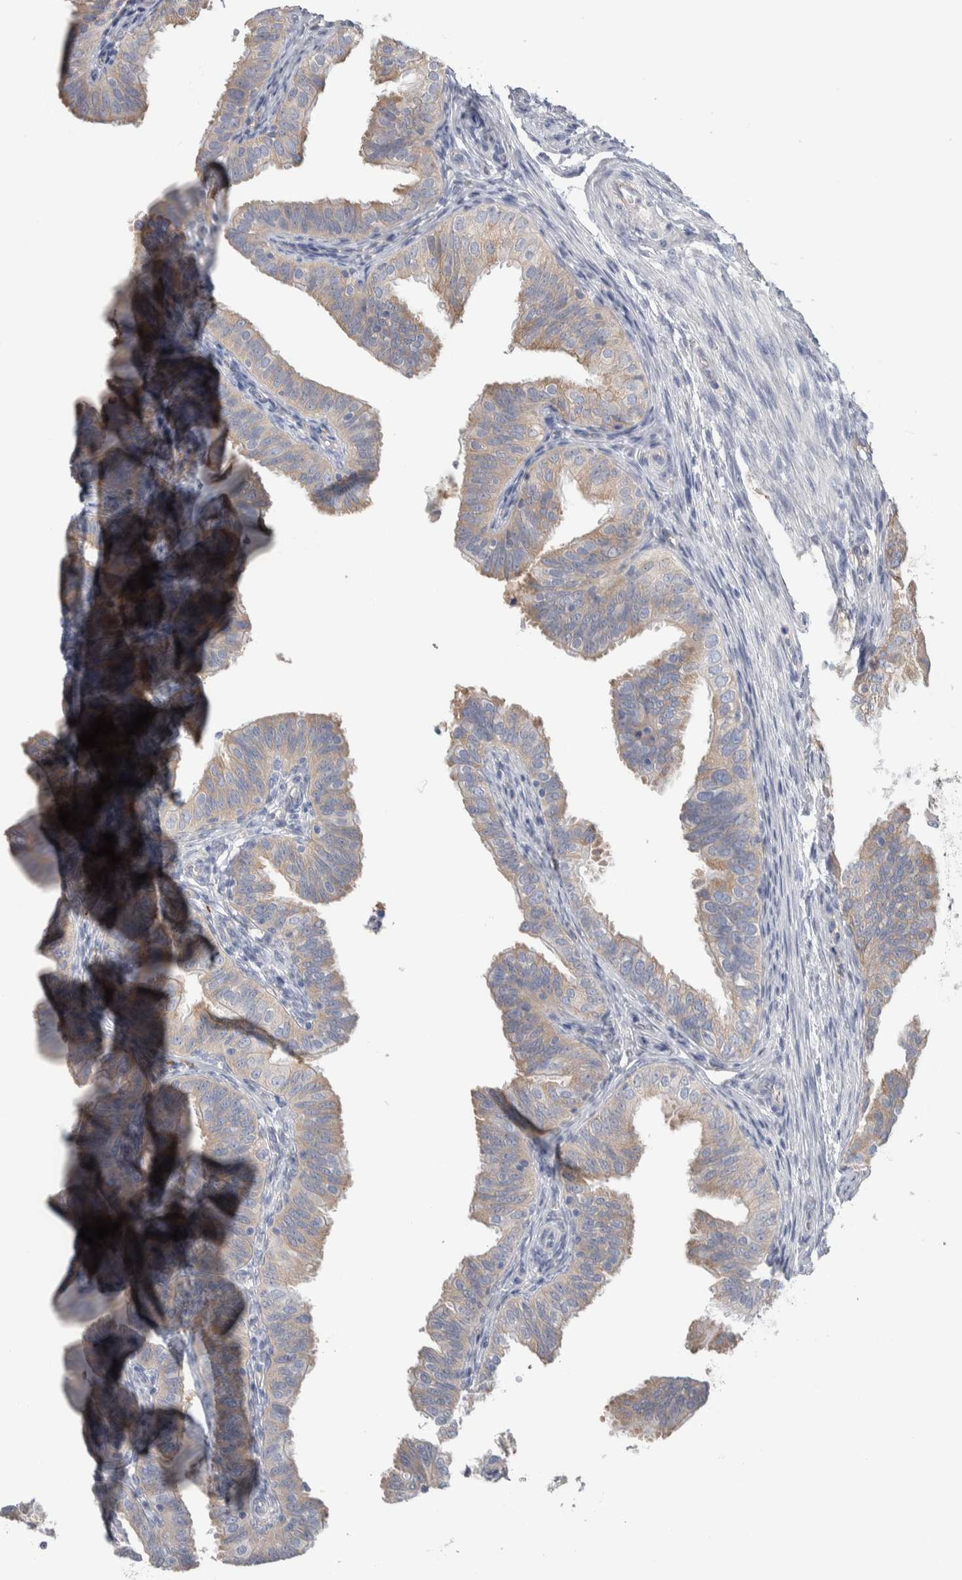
{"staining": {"intensity": "weak", "quantity": "25%-75%", "location": "cytoplasmic/membranous"}, "tissue": "fallopian tube", "cell_type": "Glandular cells", "image_type": "normal", "snomed": [{"axis": "morphology", "description": "Normal tissue, NOS"}, {"axis": "topography", "description": "Fallopian tube"}], "caption": "This micrograph displays unremarkable fallopian tube stained with immunohistochemistry to label a protein in brown. The cytoplasmic/membranous of glandular cells show weak positivity for the protein. Nuclei are counter-stained blue.", "gene": "GPHN", "patient": {"sex": "female", "age": 35}}